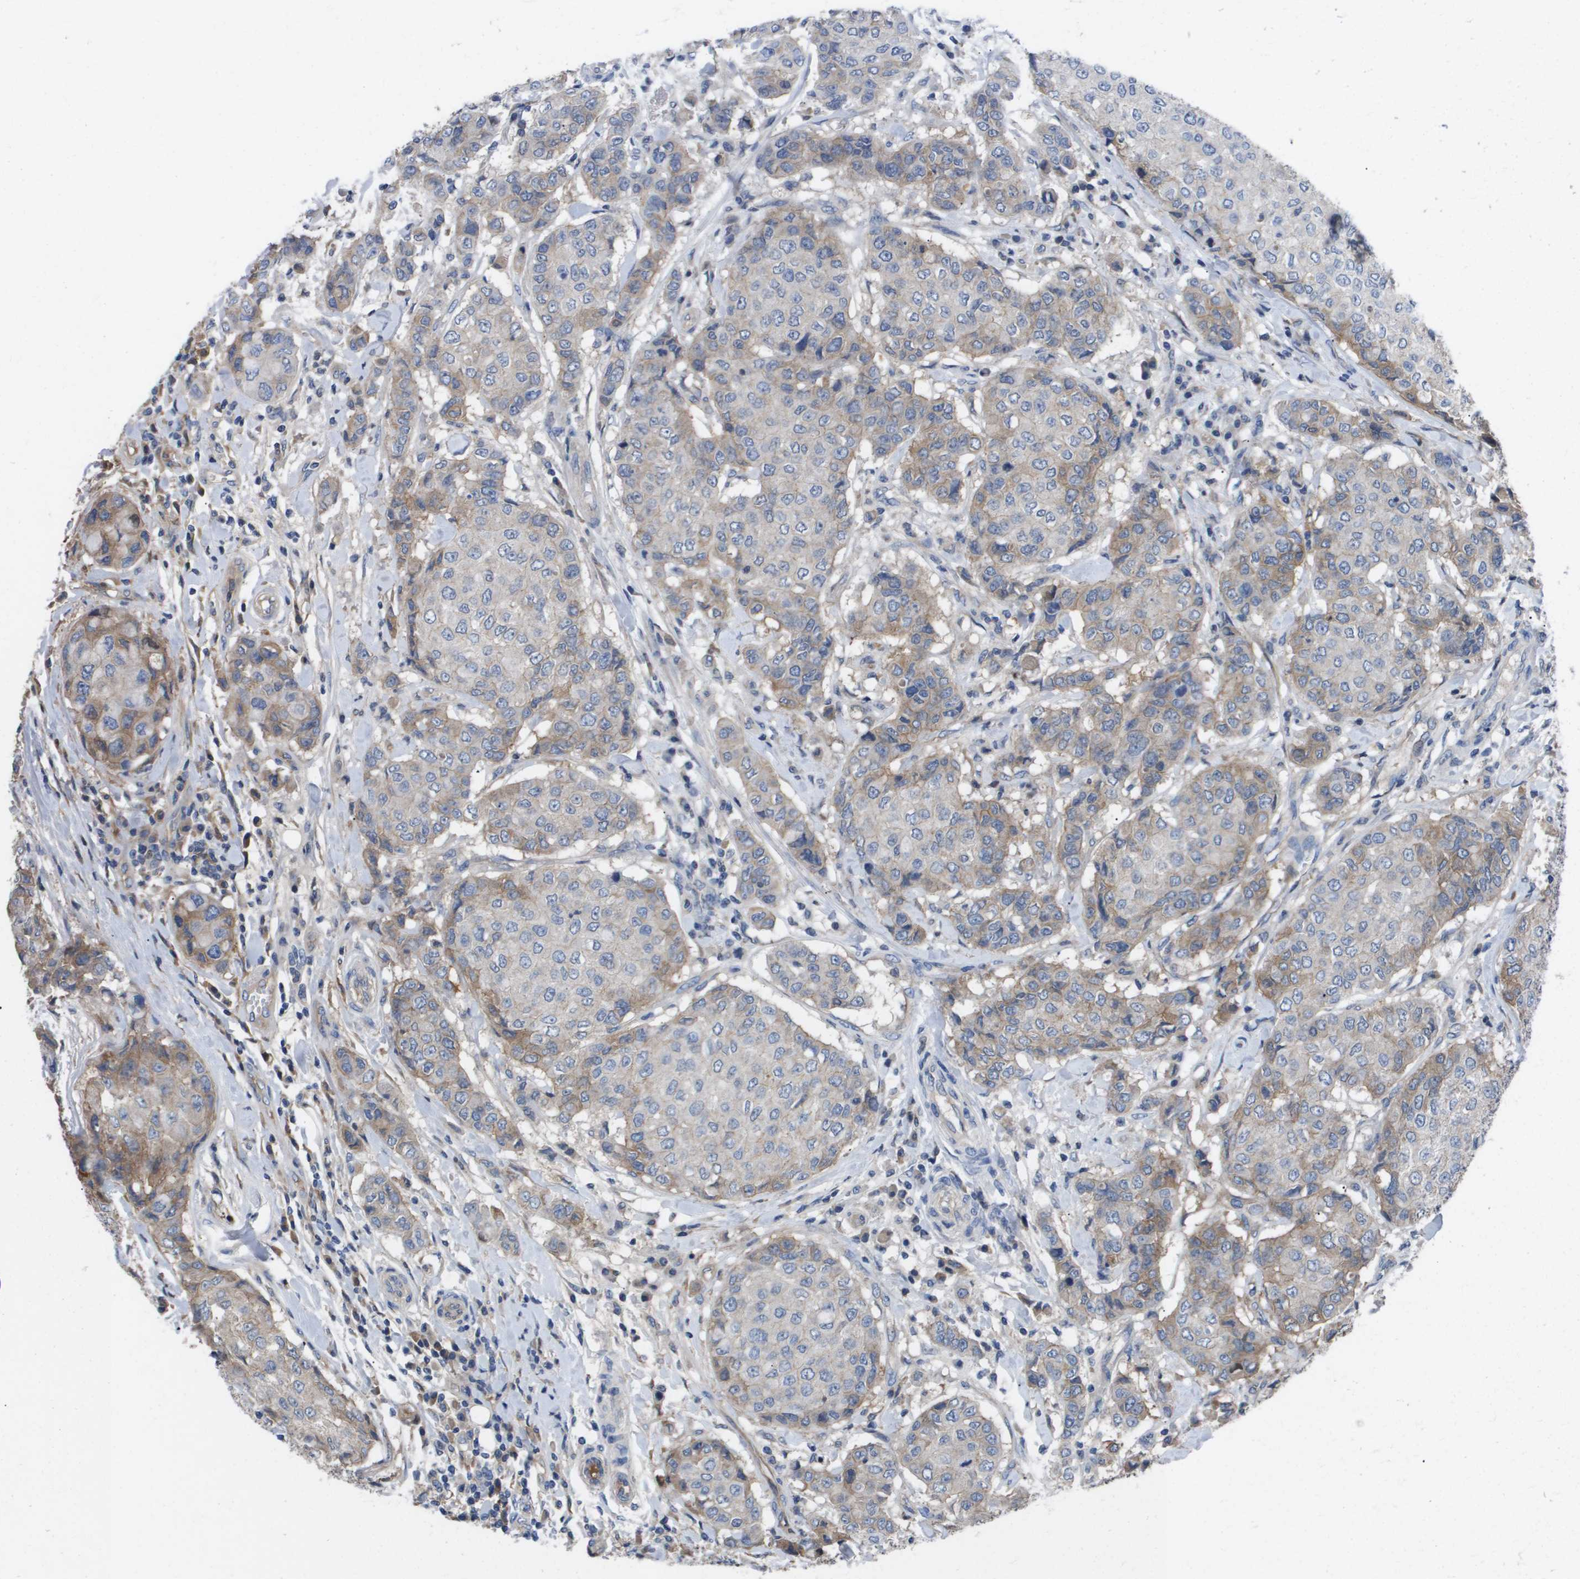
{"staining": {"intensity": "weak", "quantity": "<25%", "location": "cytoplasmic/membranous"}, "tissue": "breast cancer", "cell_type": "Tumor cells", "image_type": "cancer", "snomed": [{"axis": "morphology", "description": "Duct carcinoma"}, {"axis": "topography", "description": "Breast"}], "caption": "Immunohistochemistry of human intraductal carcinoma (breast) displays no expression in tumor cells. (DAB IHC with hematoxylin counter stain).", "gene": "SERPINA6", "patient": {"sex": "female", "age": 27}}